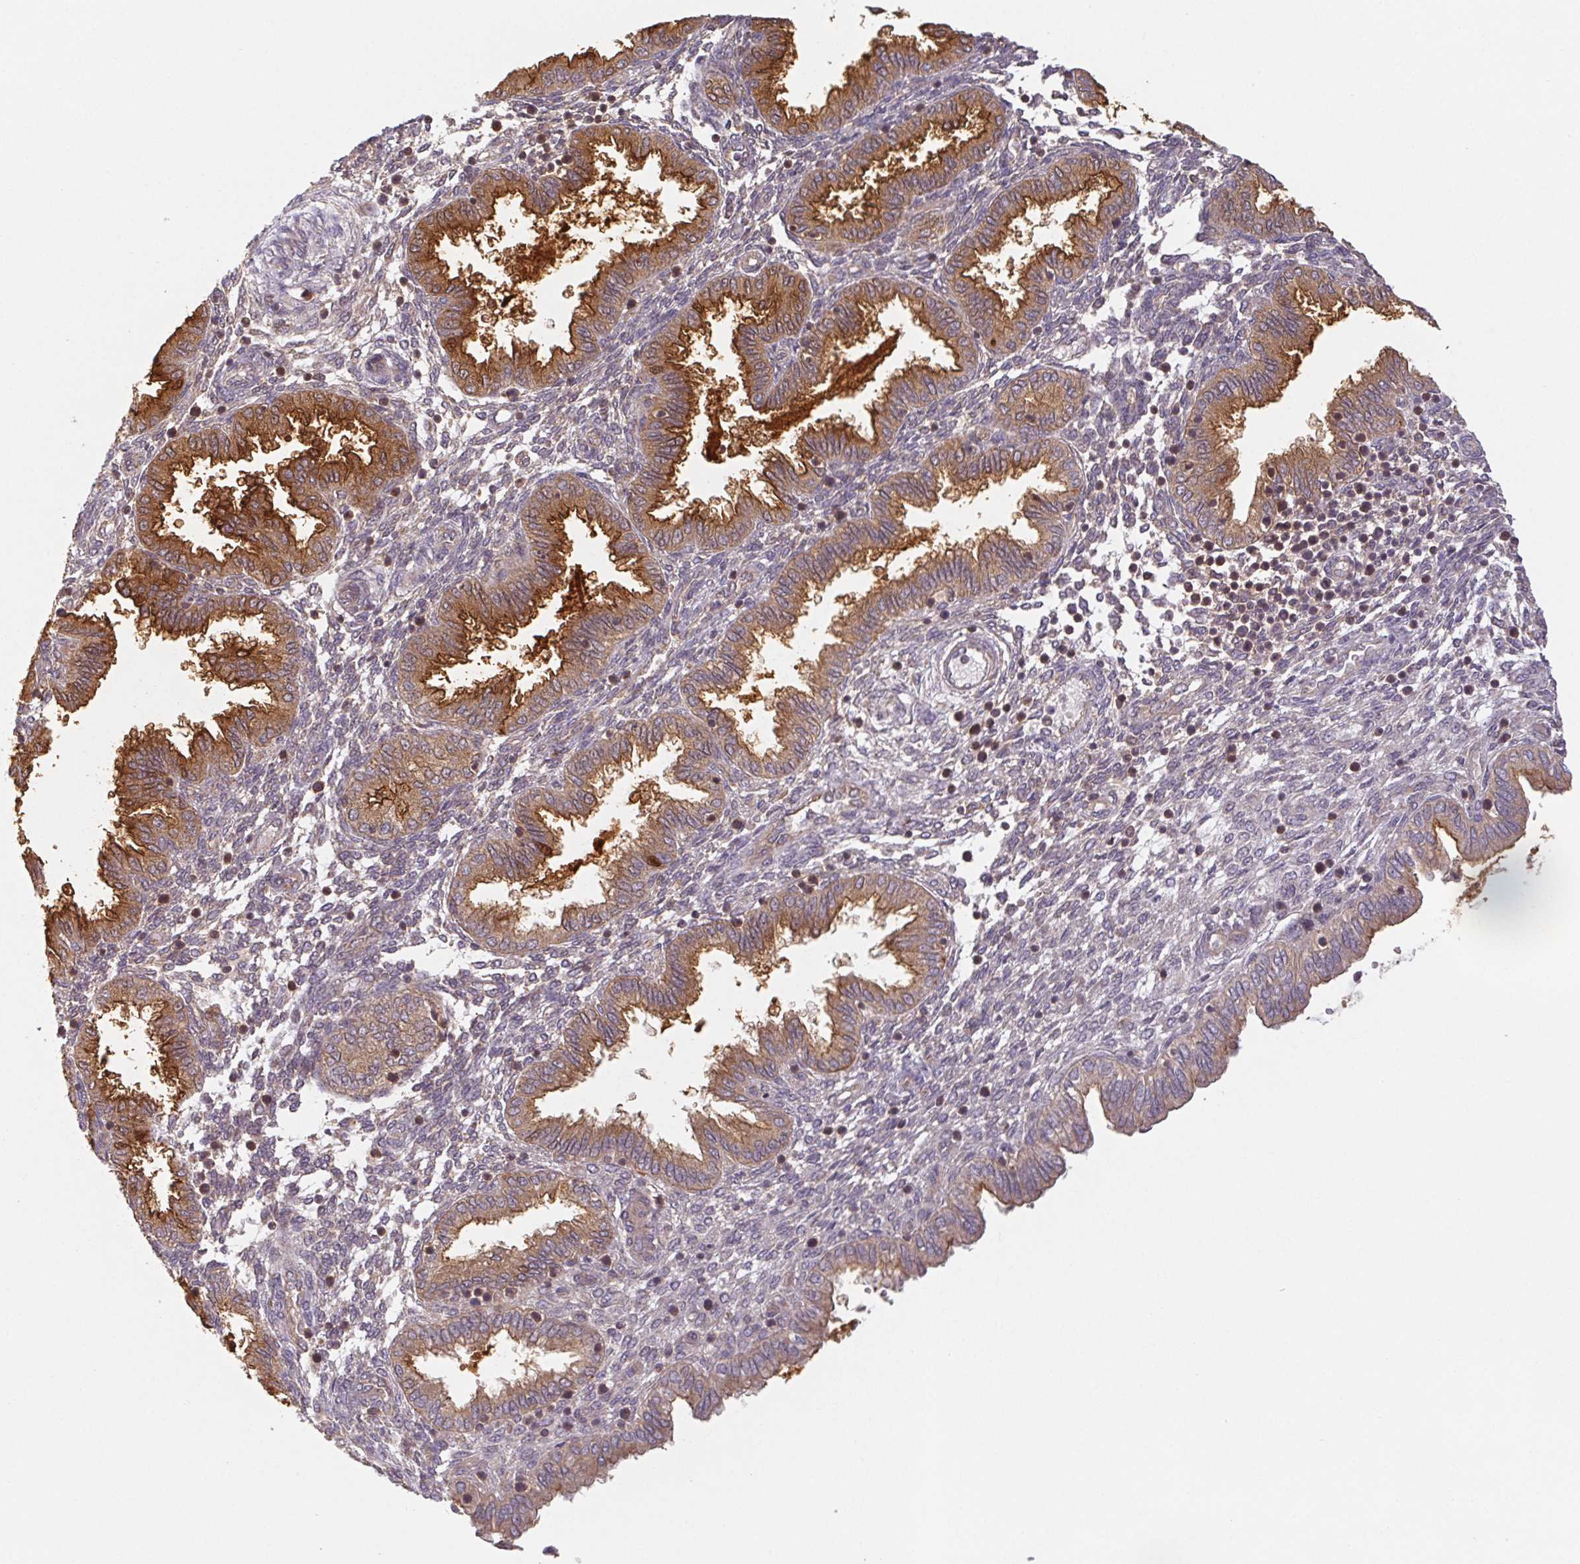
{"staining": {"intensity": "negative", "quantity": "none", "location": "none"}, "tissue": "endometrium", "cell_type": "Cells in endometrial stroma", "image_type": "normal", "snomed": [{"axis": "morphology", "description": "Normal tissue, NOS"}, {"axis": "topography", "description": "Endometrium"}], "caption": "An immunohistochemistry photomicrograph of unremarkable endometrium is shown. There is no staining in cells in endometrial stroma of endometrium.", "gene": "MTHFD1L", "patient": {"sex": "female", "age": 33}}